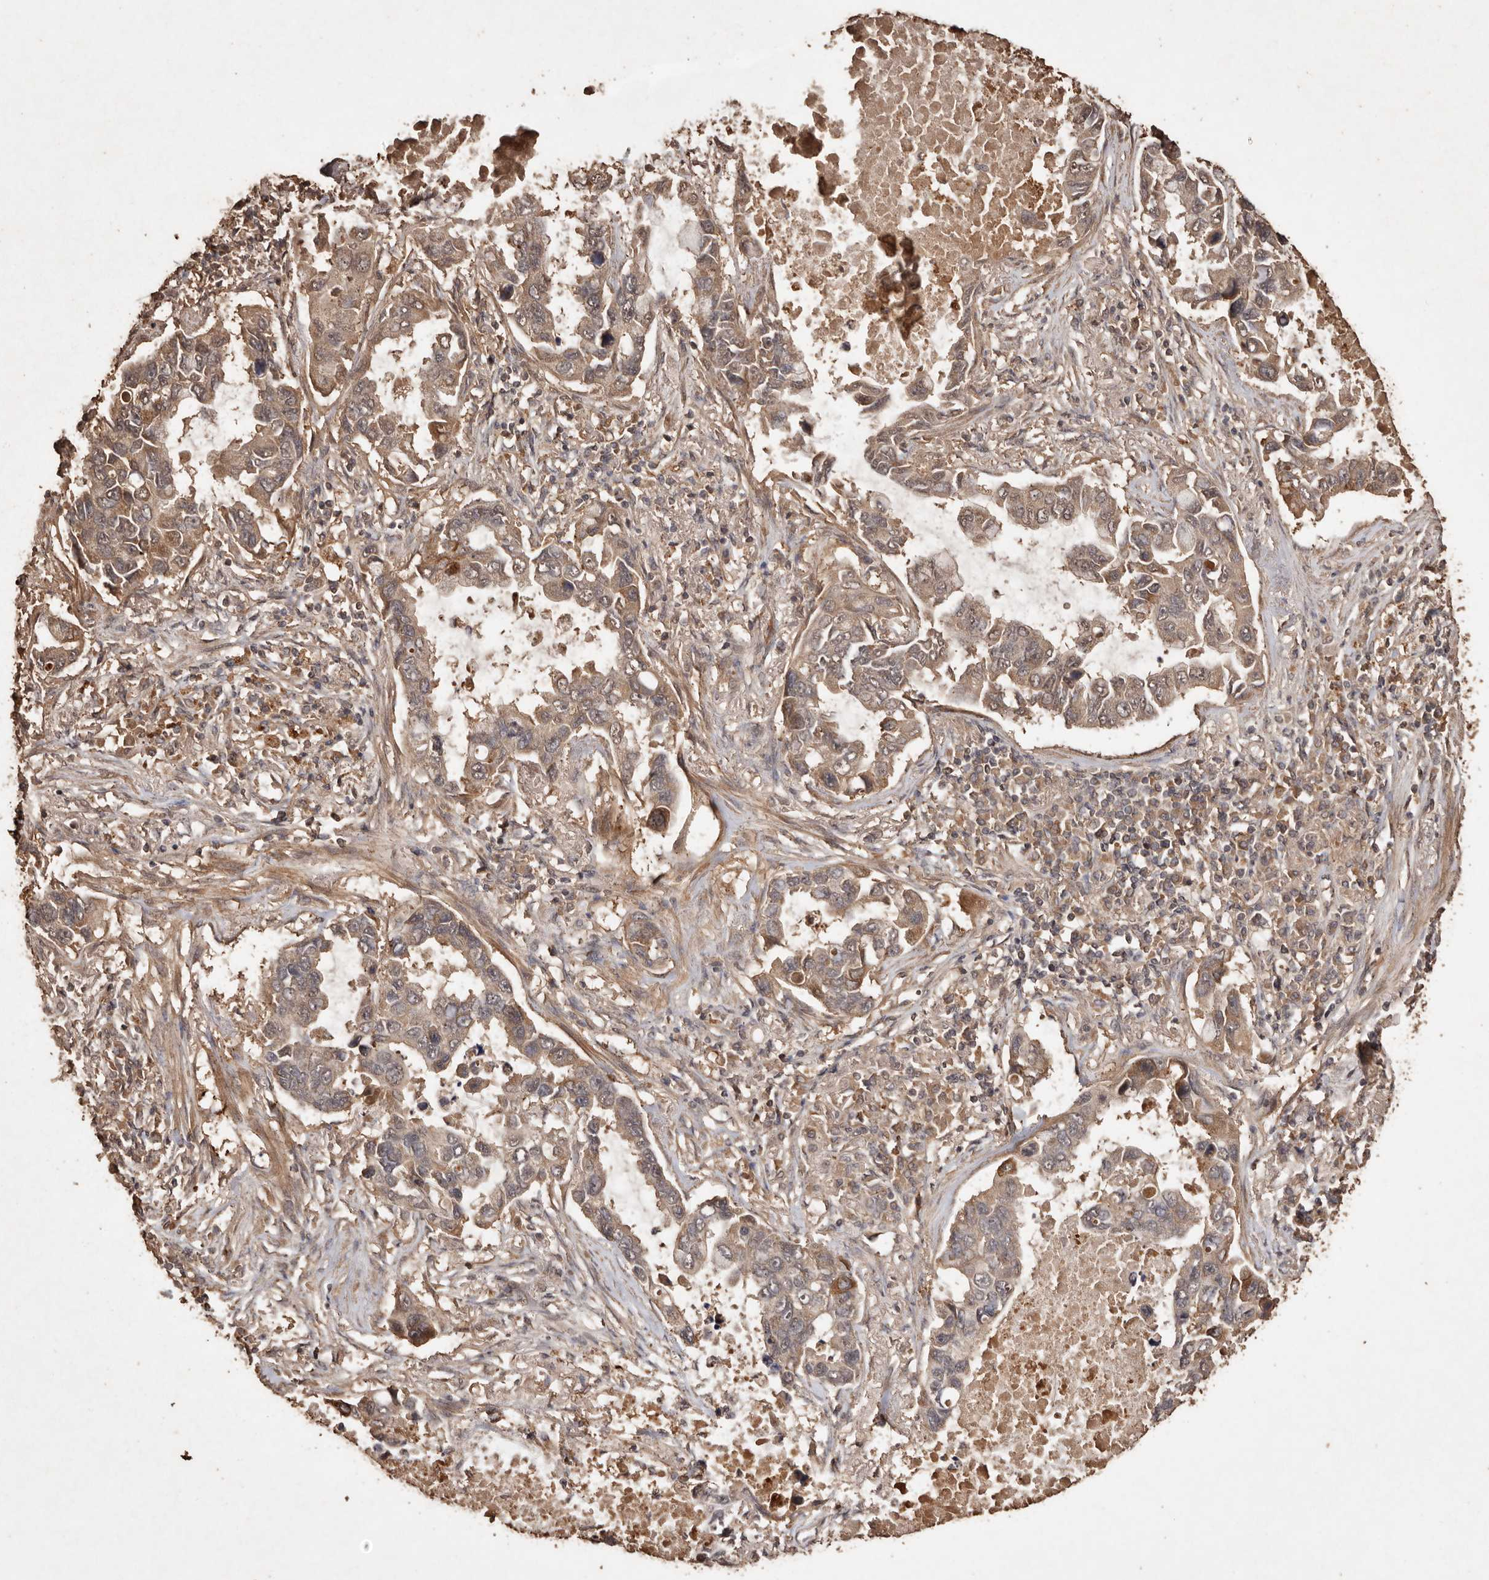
{"staining": {"intensity": "weak", "quantity": ">75%", "location": "cytoplasmic/membranous"}, "tissue": "lung cancer", "cell_type": "Tumor cells", "image_type": "cancer", "snomed": [{"axis": "morphology", "description": "Adenocarcinoma, NOS"}, {"axis": "topography", "description": "Lung"}], "caption": "This is a photomicrograph of immunohistochemistry (IHC) staining of adenocarcinoma (lung), which shows weak expression in the cytoplasmic/membranous of tumor cells.", "gene": "PKDCC", "patient": {"sex": "male", "age": 64}}